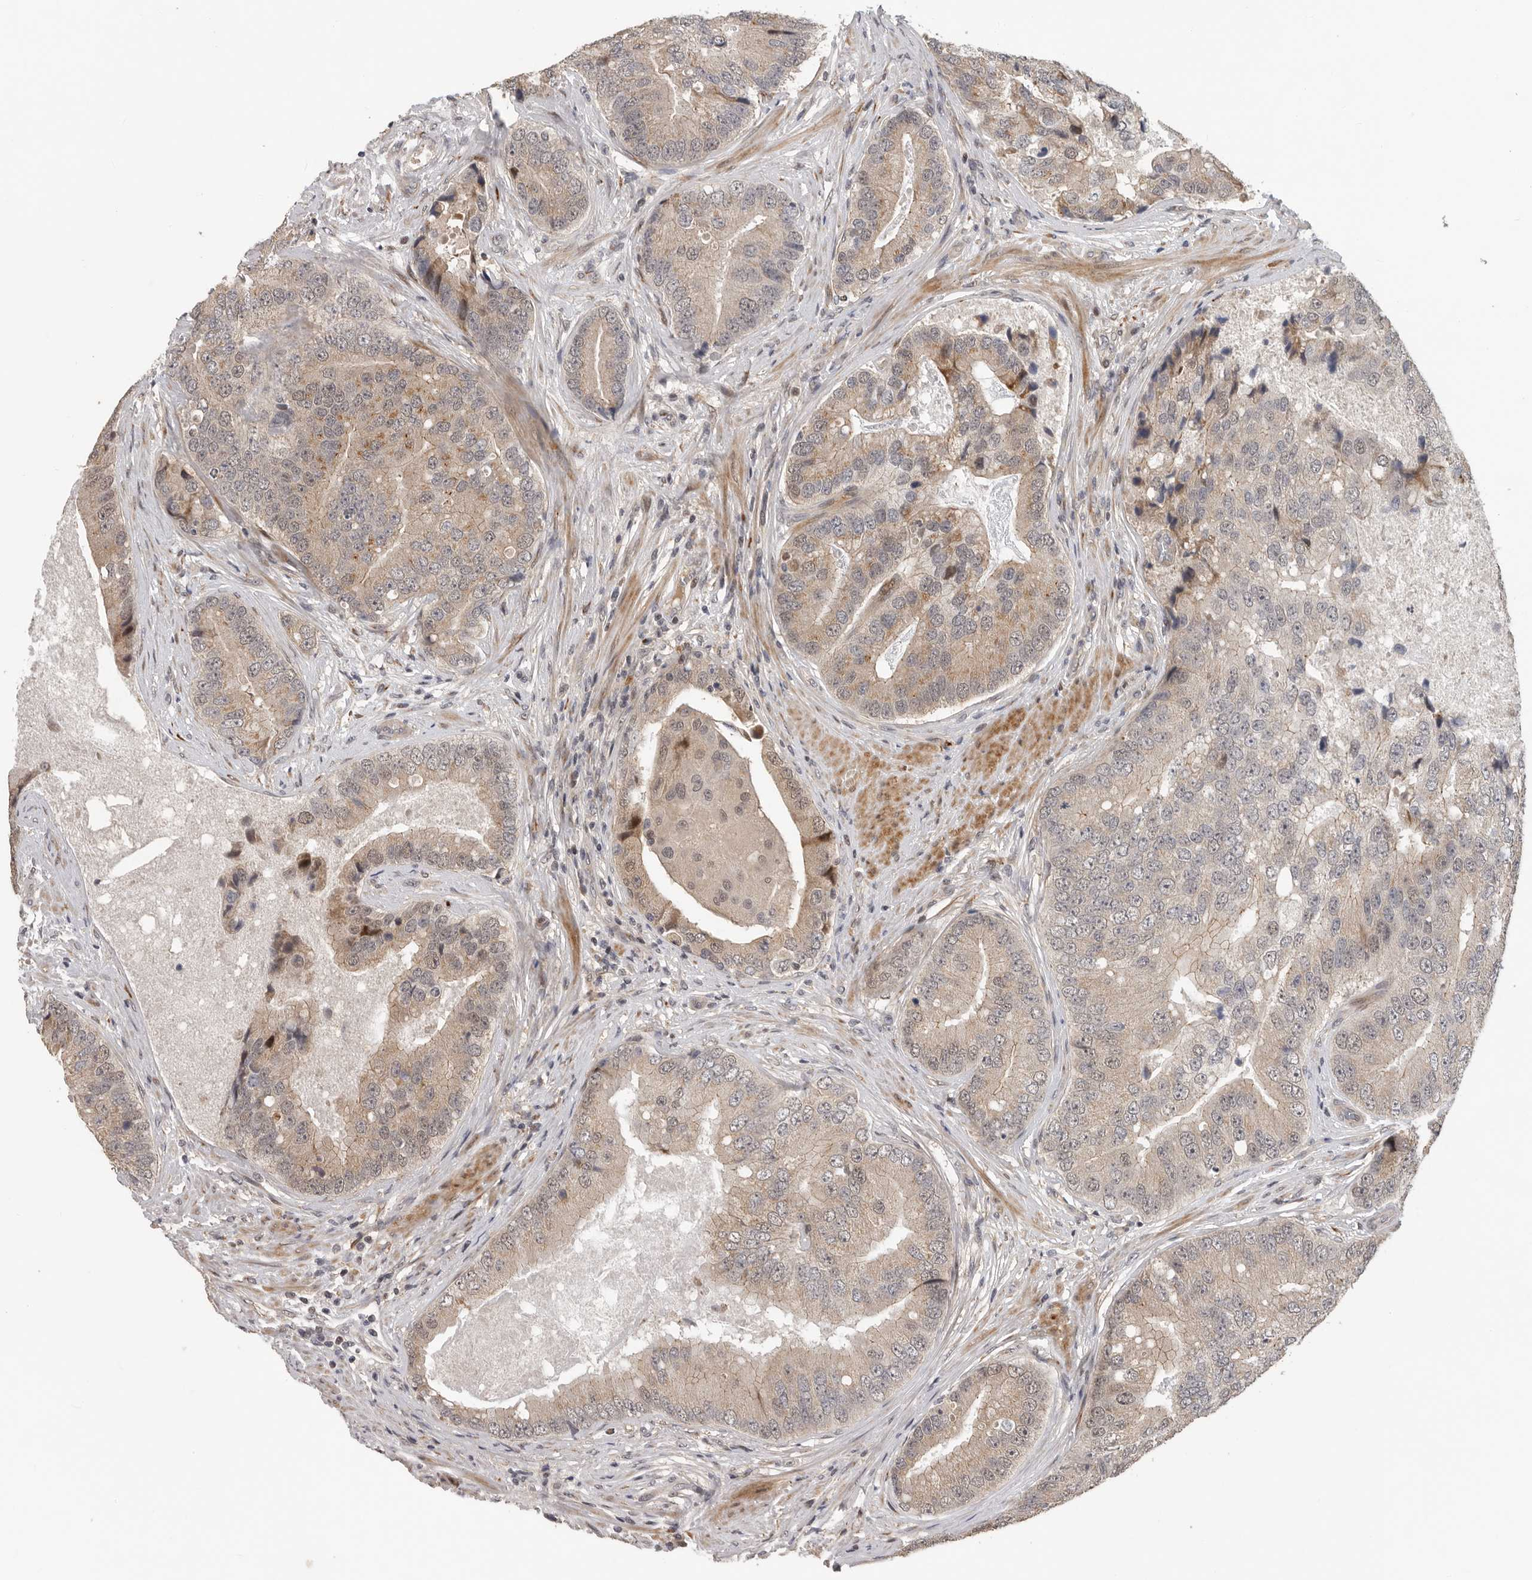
{"staining": {"intensity": "weak", "quantity": "25%-75%", "location": "cytoplasmic/membranous,nuclear"}, "tissue": "prostate cancer", "cell_type": "Tumor cells", "image_type": "cancer", "snomed": [{"axis": "morphology", "description": "Adenocarcinoma, High grade"}, {"axis": "topography", "description": "Prostate"}], "caption": "This image displays prostate adenocarcinoma (high-grade) stained with IHC to label a protein in brown. The cytoplasmic/membranous and nuclear of tumor cells show weak positivity for the protein. Nuclei are counter-stained blue.", "gene": "HENMT1", "patient": {"sex": "male", "age": 70}}